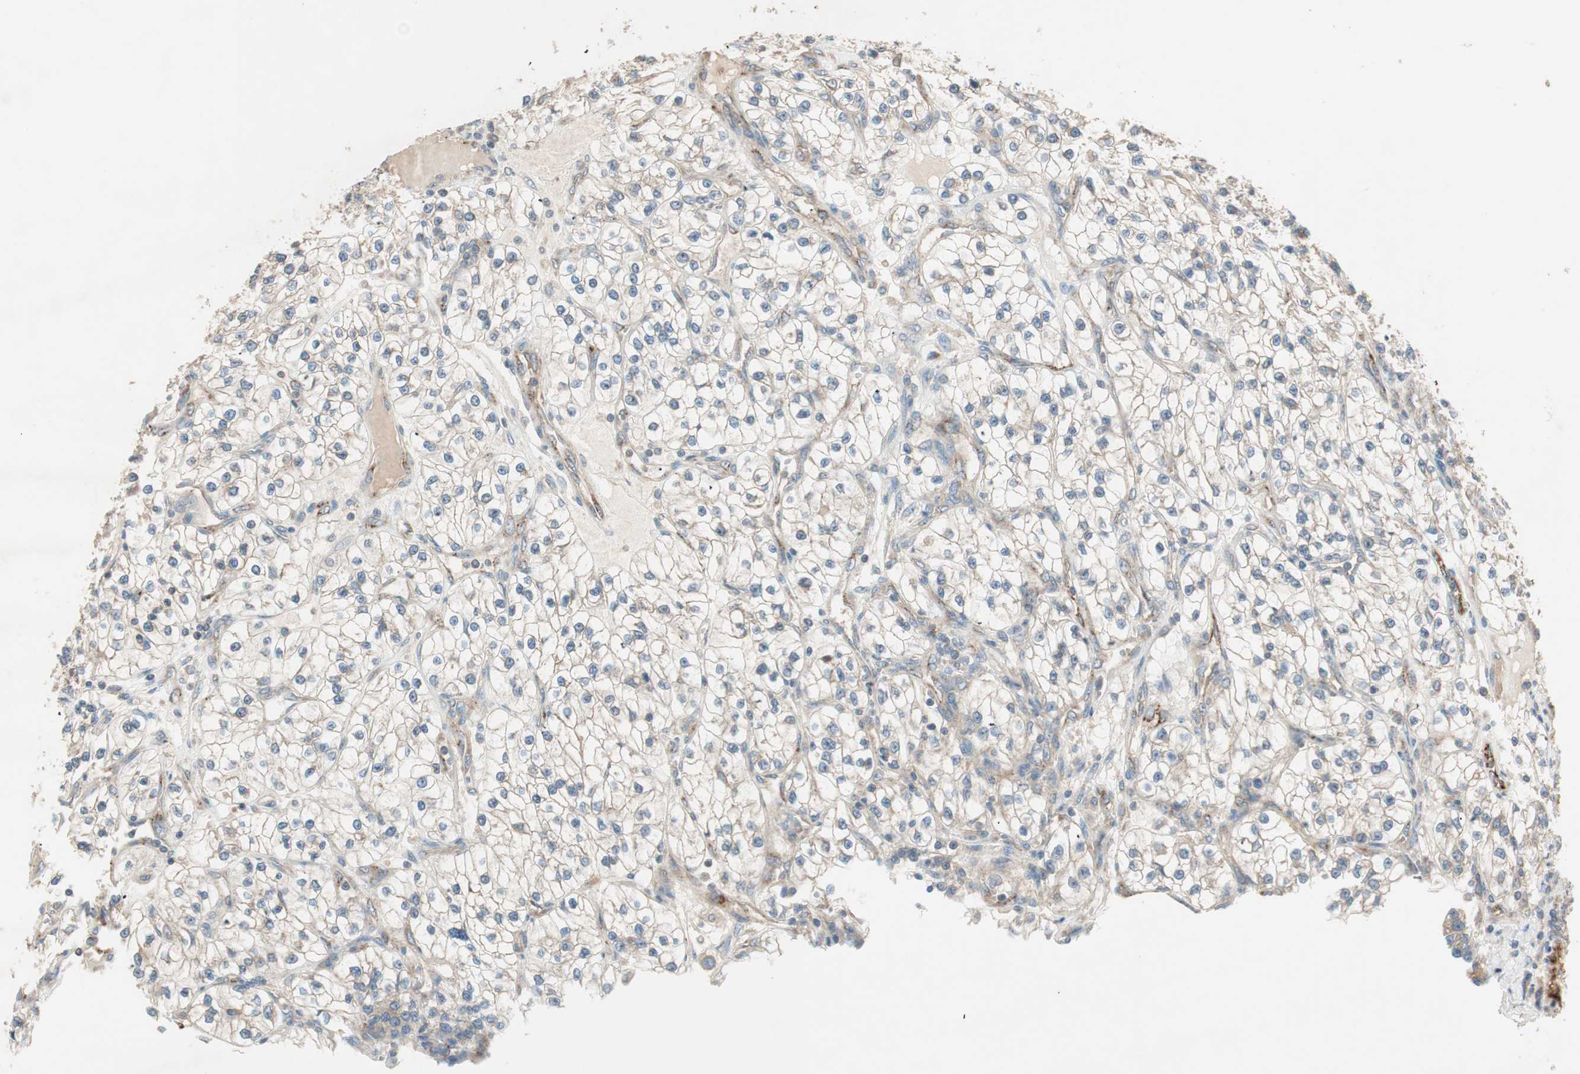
{"staining": {"intensity": "weak", "quantity": "25%-75%", "location": "cytoplasmic/membranous"}, "tissue": "renal cancer", "cell_type": "Tumor cells", "image_type": "cancer", "snomed": [{"axis": "morphology", "description": "Adenocarcinoma, NOS"}, {"axis": "topography", "description": "Kidney"}], "caption": "Renal cancer tissue exhibits weak cytoplasmic/membranous expression in approximately 25%-75% of tumor cells, visualized by immunohistochemistry.", "gene": "CC2D1A", "patient": {"sex": "female", "age": 57}}